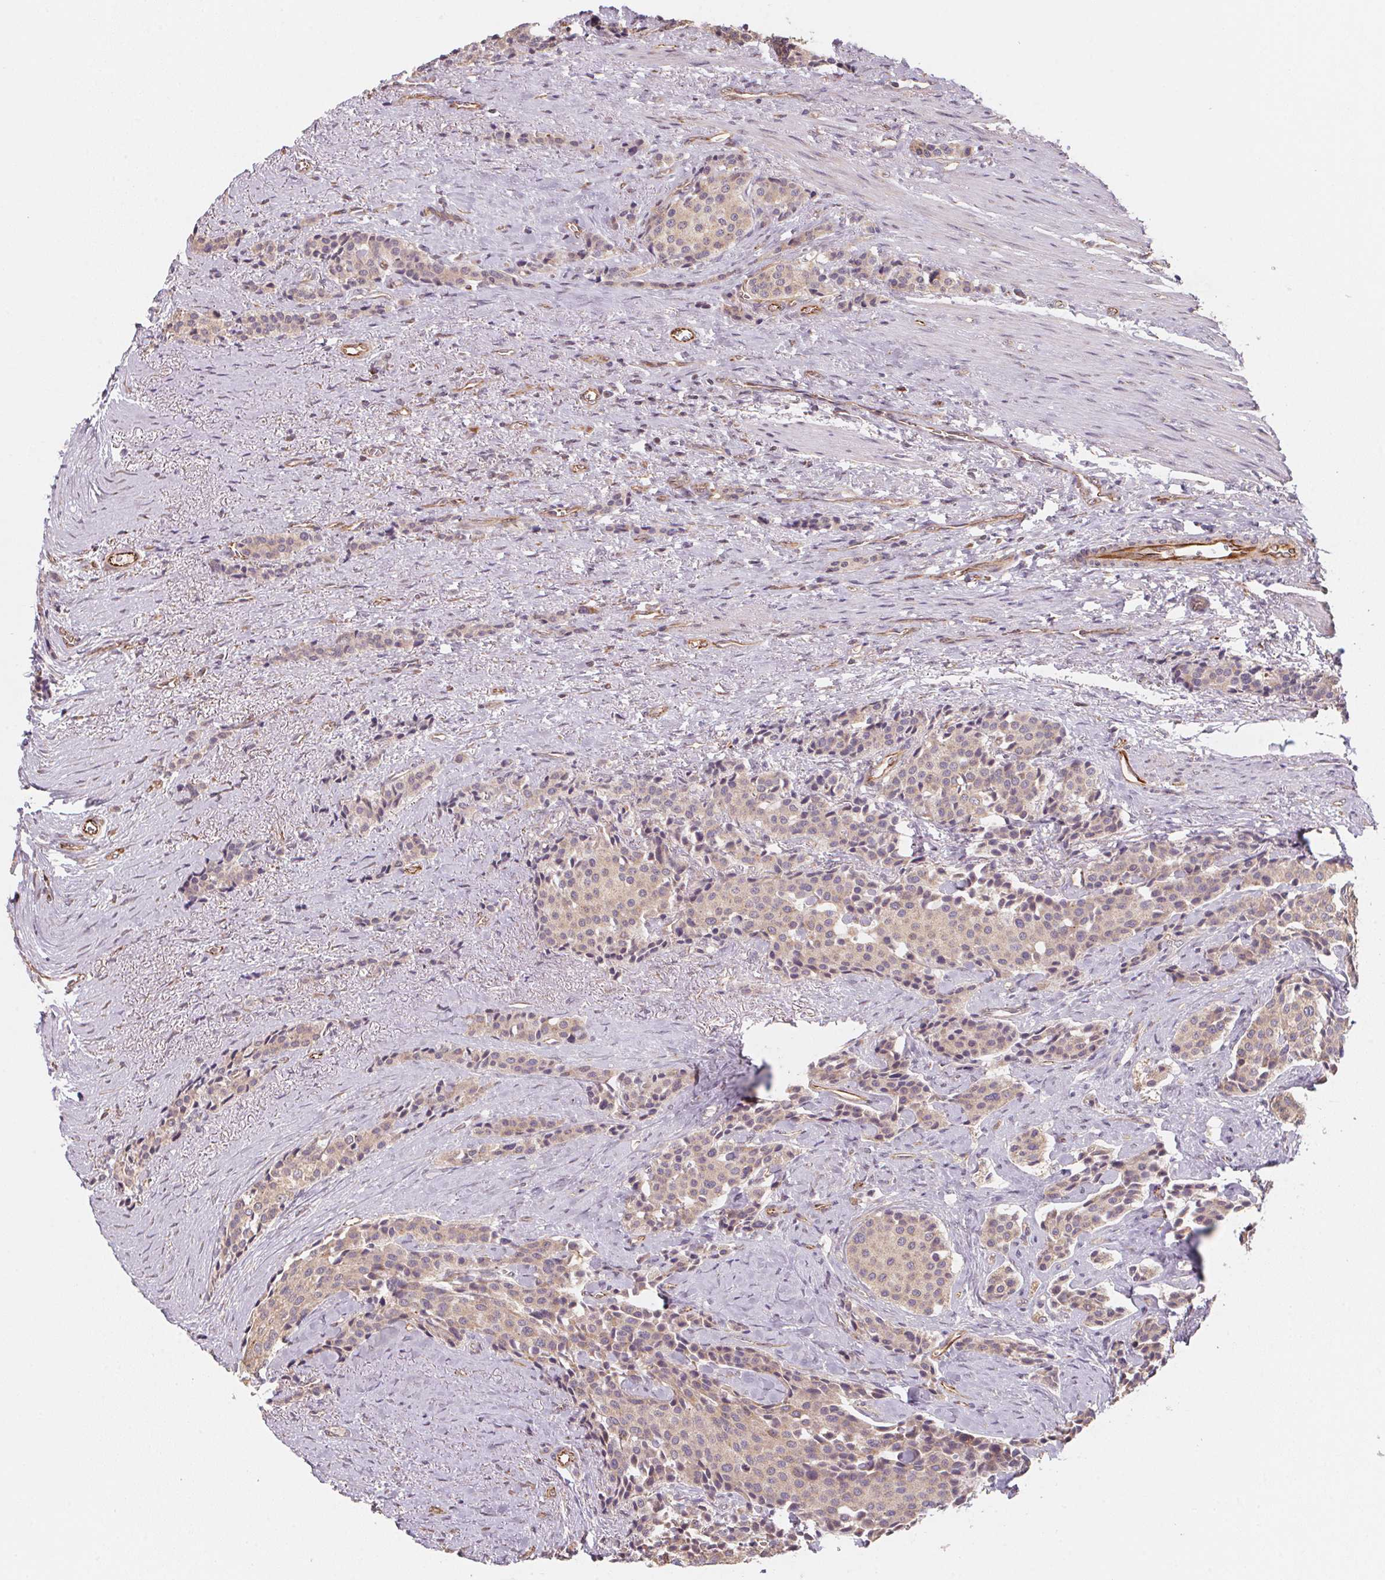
{"staining": {"intensity": "weak", "quantity": ">75%", "location": "cytoplasmic/membranous"}, "tissue": "carcinoid", "cell_type": "Tumor cells", "image_type": "cancer", "snomed": [{"axis": "morphology", "description": "Carcinoid, malignant, NOS"}, {"axis": "topography", "description": "Small intestine"}], "caption": "Carcinoid stained with DAB (3,3'-diaminobenzidine) immunohistochemistry reveals low levels of weak cytoplasmic/membranous positivity in approximately >75% of tumor cells.", "gene": "TSPAN12", "patient": {"sex": "male", "age": 73}}